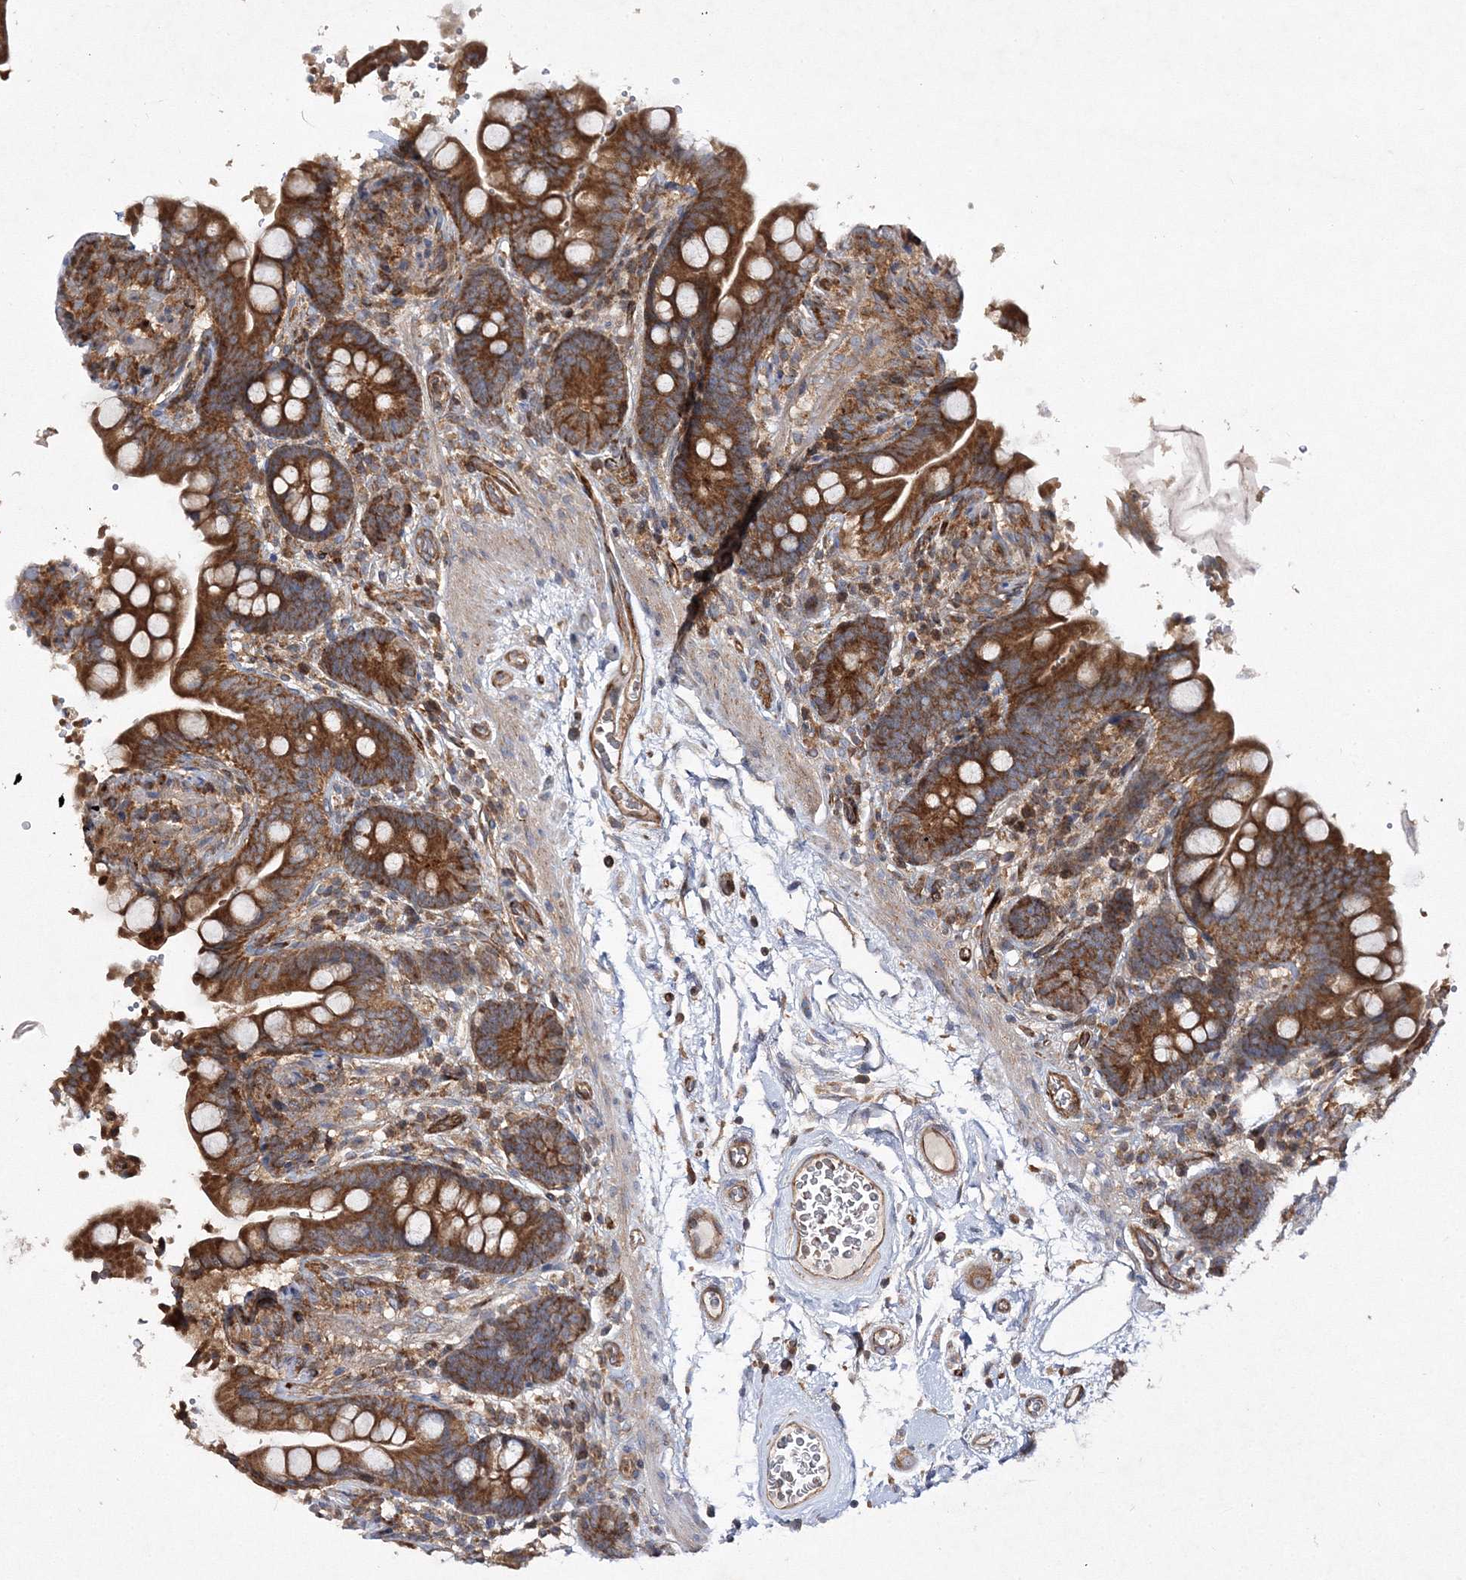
{"staining": {"intensity": "moderate", "quantity": ">75%", "location": "cytoplasmic/membranous"}, "tissue": "colon", "cell_type": "Endothelial cells", "image_type": "normal", "snomed": [{"axis": "morphology", "description": "Normal tissue, NOS"}, {"axis": "topography", "description": "Smooth muscle"}, {"axis": "topography", "description": "Colon"}], "caption": "IHC micrograph of normal colon: human colon stained using immunohistochemistry demonstrates medium levels of moderate protein expression localized specifically in the cytoplasmic/membranous of endothelial cells, appearing as a cytoplasmic/membranous brown color.", "gene": "DNAJC13", "patient": {"sex": "male", "age": 73}}